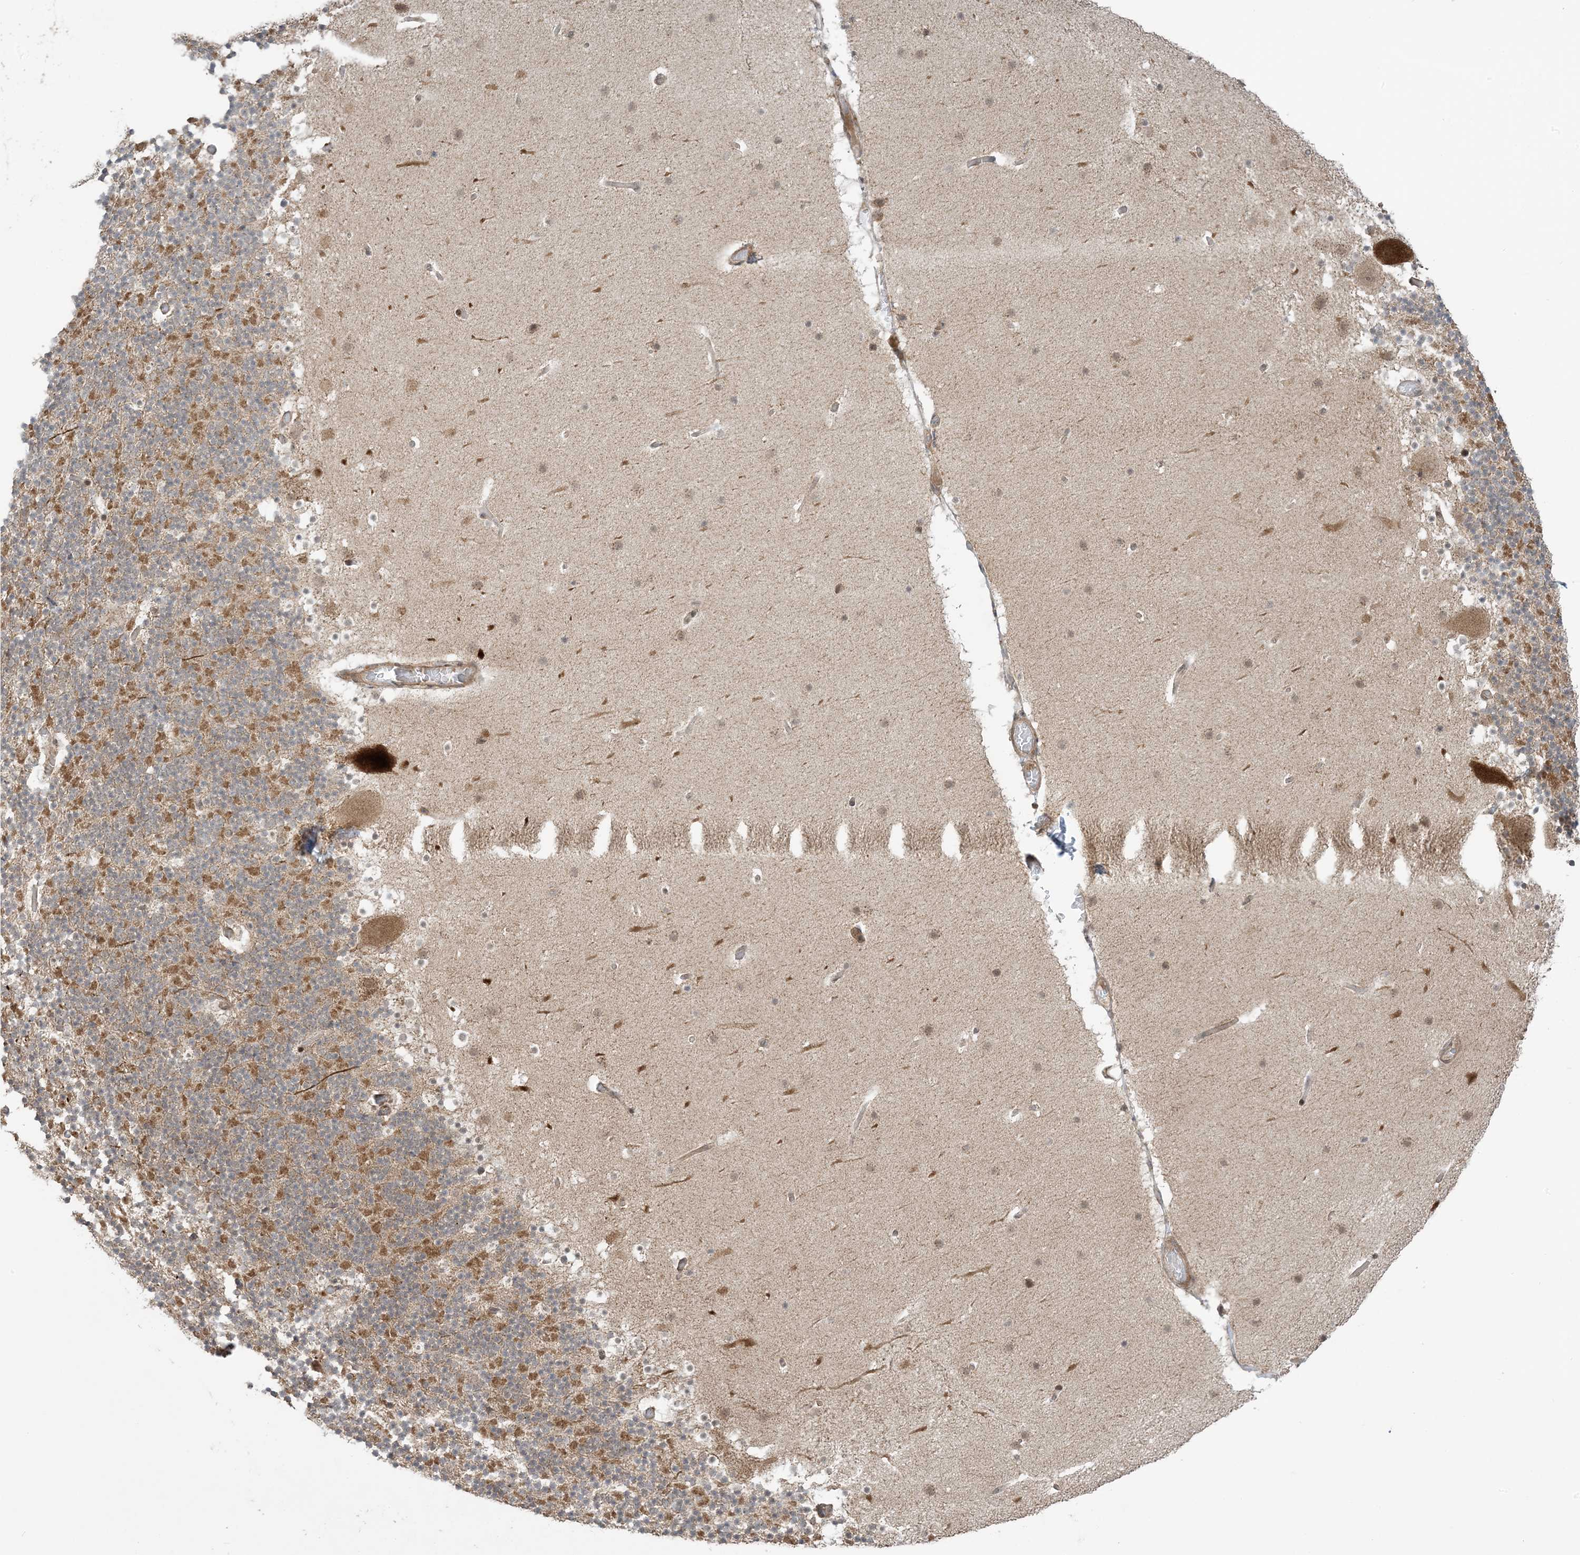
{"staining": {"intensity": "moderate", "quantity": "25%-75%", "location": "cytoplasmic/membranous"}, "tissue": "cerebellum", "cell_type": "Cells in granular layer", "image_type": "normal", "snomed": [{"axis": "morphology", "description": "Normal tissue, NOS"}, {"axis": "topography", "description": "Cerebellum"}], "caption": "Immunohistochemistry (IHC) histopathology image of benign cerebellum: human cerebellum stained using IHC reveals medium levels of moderate protein expression localized specifically in the cytoplasmic/membranous of cells in granular layer, appearing as a cytoplasmic/membranous brown color.", "gene": "PHLDB2", "patient": {"sex": "male", "age": 57}}